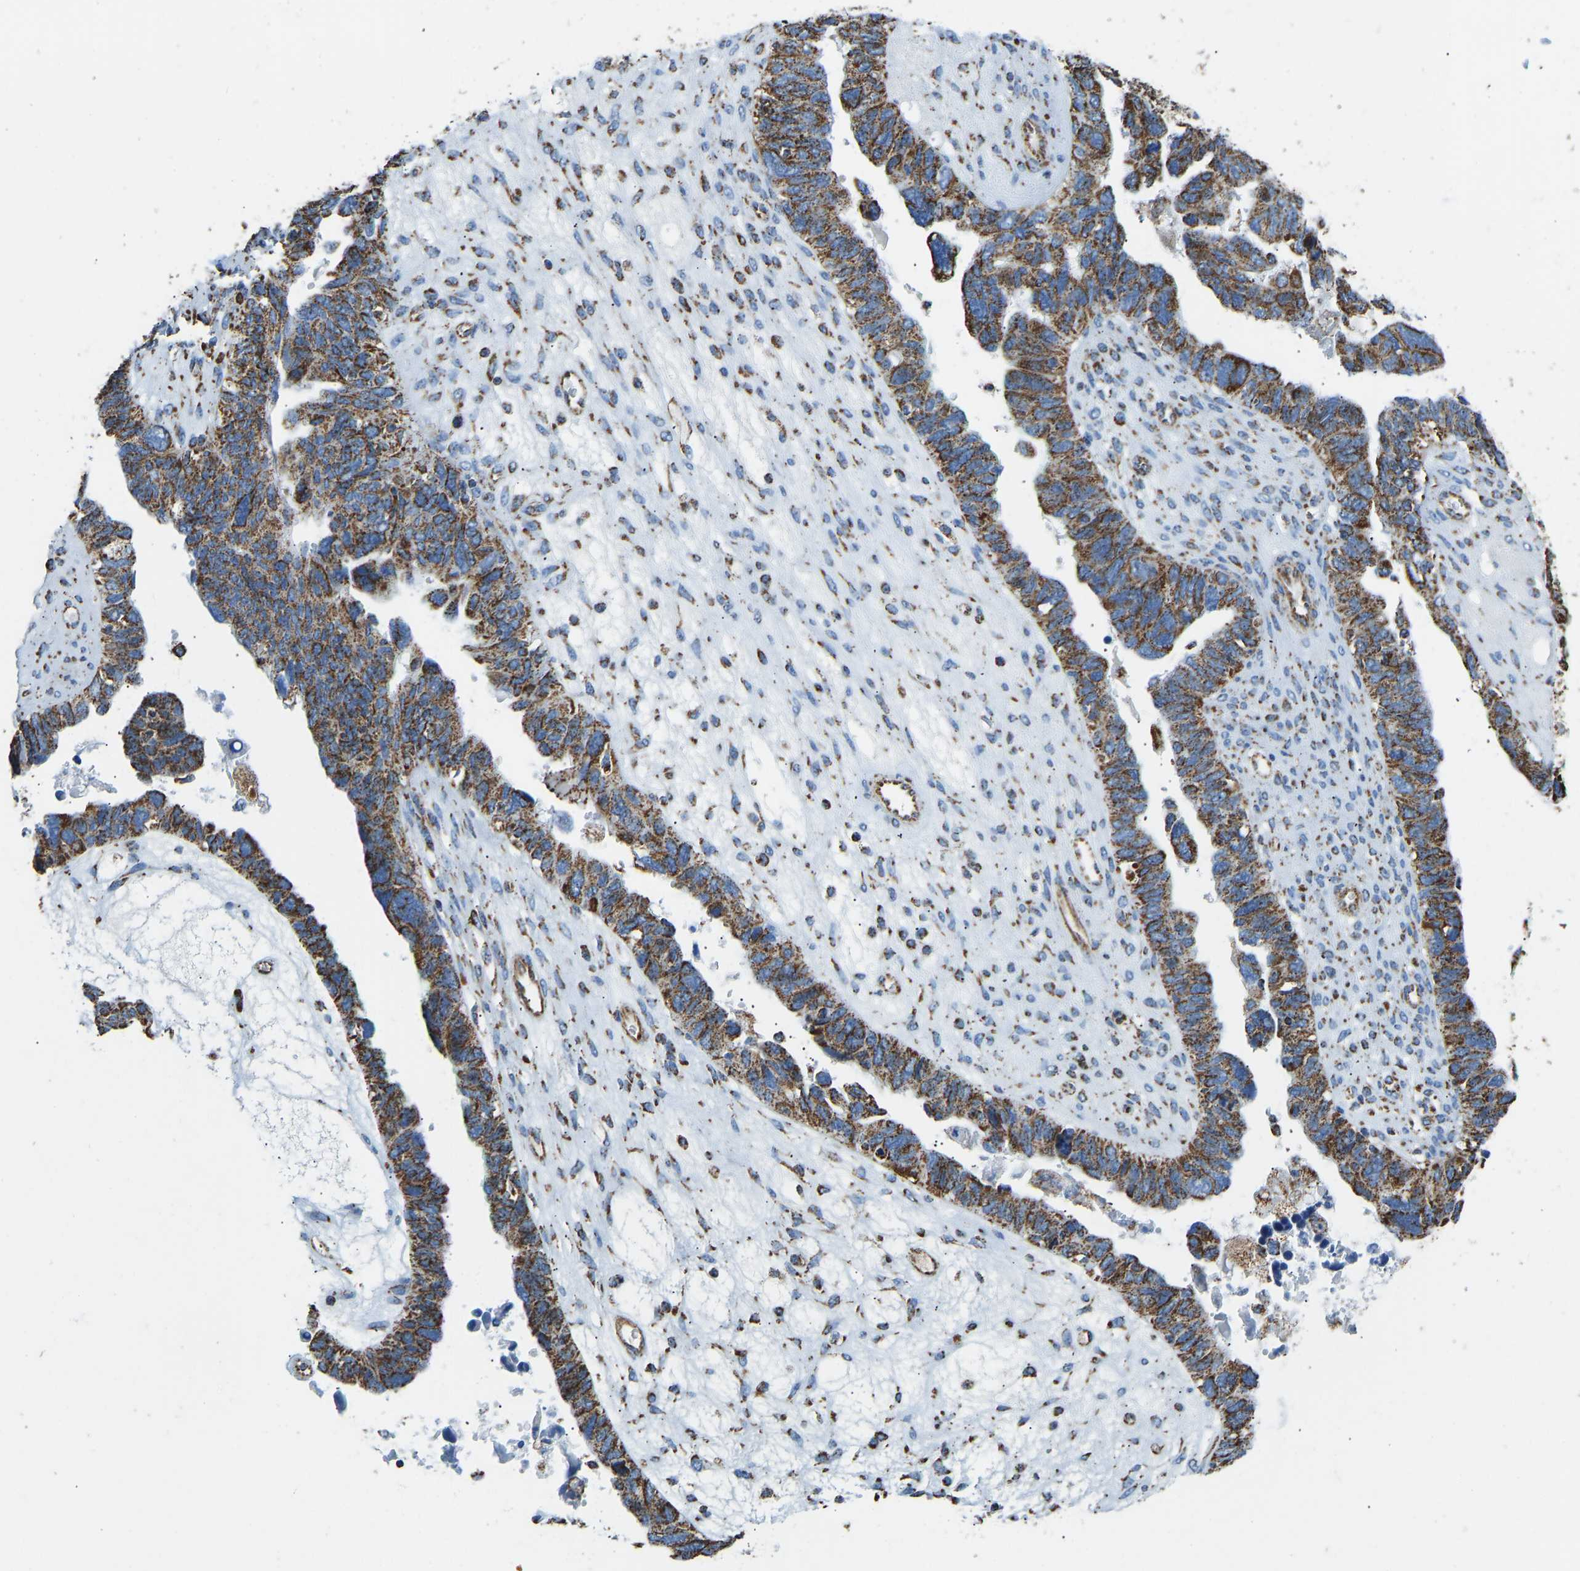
{"staining": {"intensity": "moderate", "quantity": ">75%", "location": "cytoplasmic/membranous"}, "tissue": "ovarian cancer", "cell_type": "Tumor cells", "image_type": "cancer", "snomed": [{"axis": "morphology", "description": "Cystadenocarcinoma, serous, NOS"}, {"axis": "topography", "description": "Ovary"}], "caption": "Human serous cystadenocarcinoma (ovarian) stained for a protein (brown) displays moderate cytoplasmic/membranous positive expression in approximately >75% of tumor cells.", "gene": "IRX6", "patient": {"sex": "female", "age": 79}}